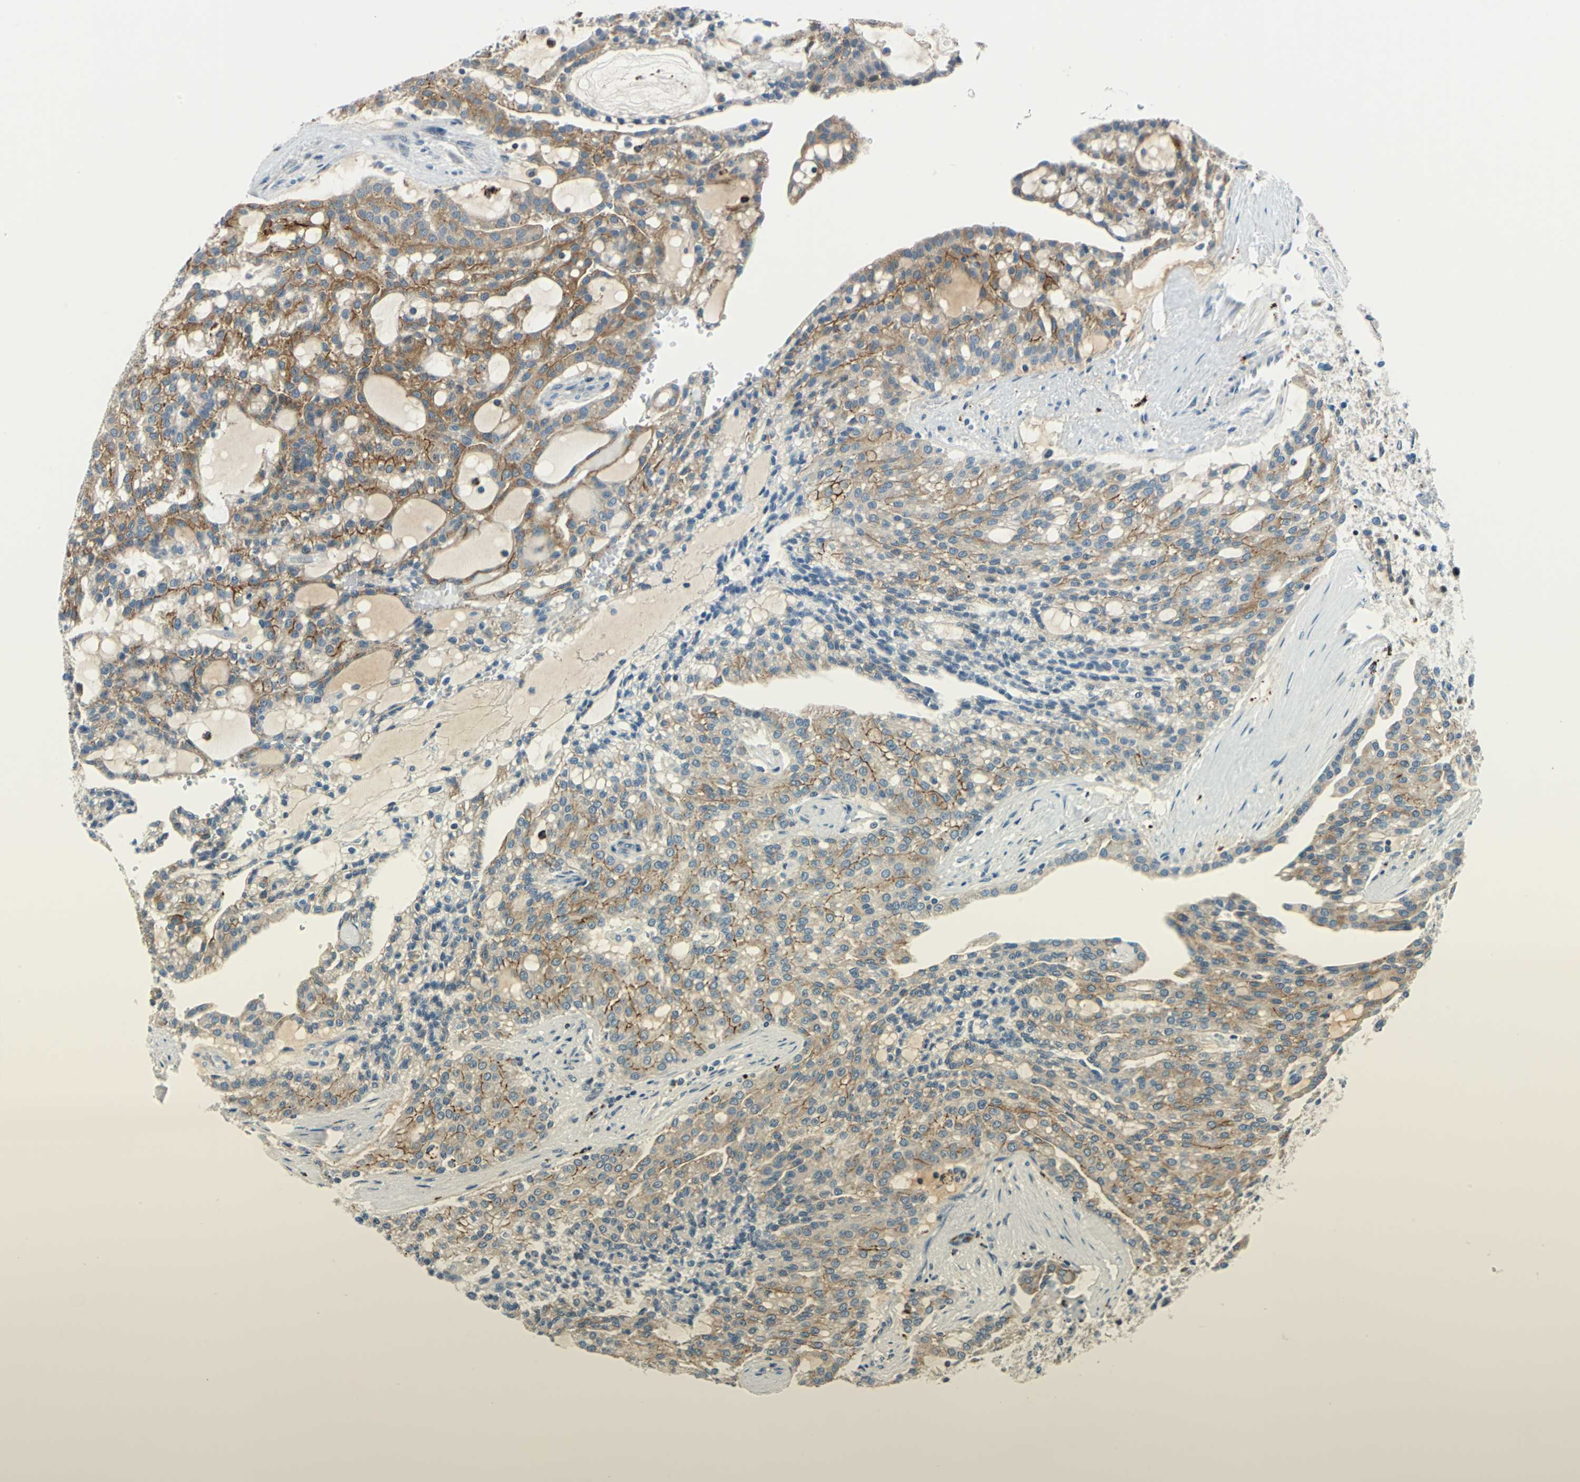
{"staining": {"intensity": "strong", "quantity": ">75%", "location": "cytoplasmic/membranous"}, "tissue": "renal cancer", "cell_type": "Tumor cells", "image_type": "cancer", "snomed": [{"axis": "morphology", "description": "Adenocarcinoma, NOS"}, {"axis": "topography", "description": "Kidney"}], "caption": "Human adenocarcinoma (renal) stained with a protein marker demonstrates strong staining in tumor cells.", "gene": "HCFC2", "patient": {"sex": "male", "age": 63}}